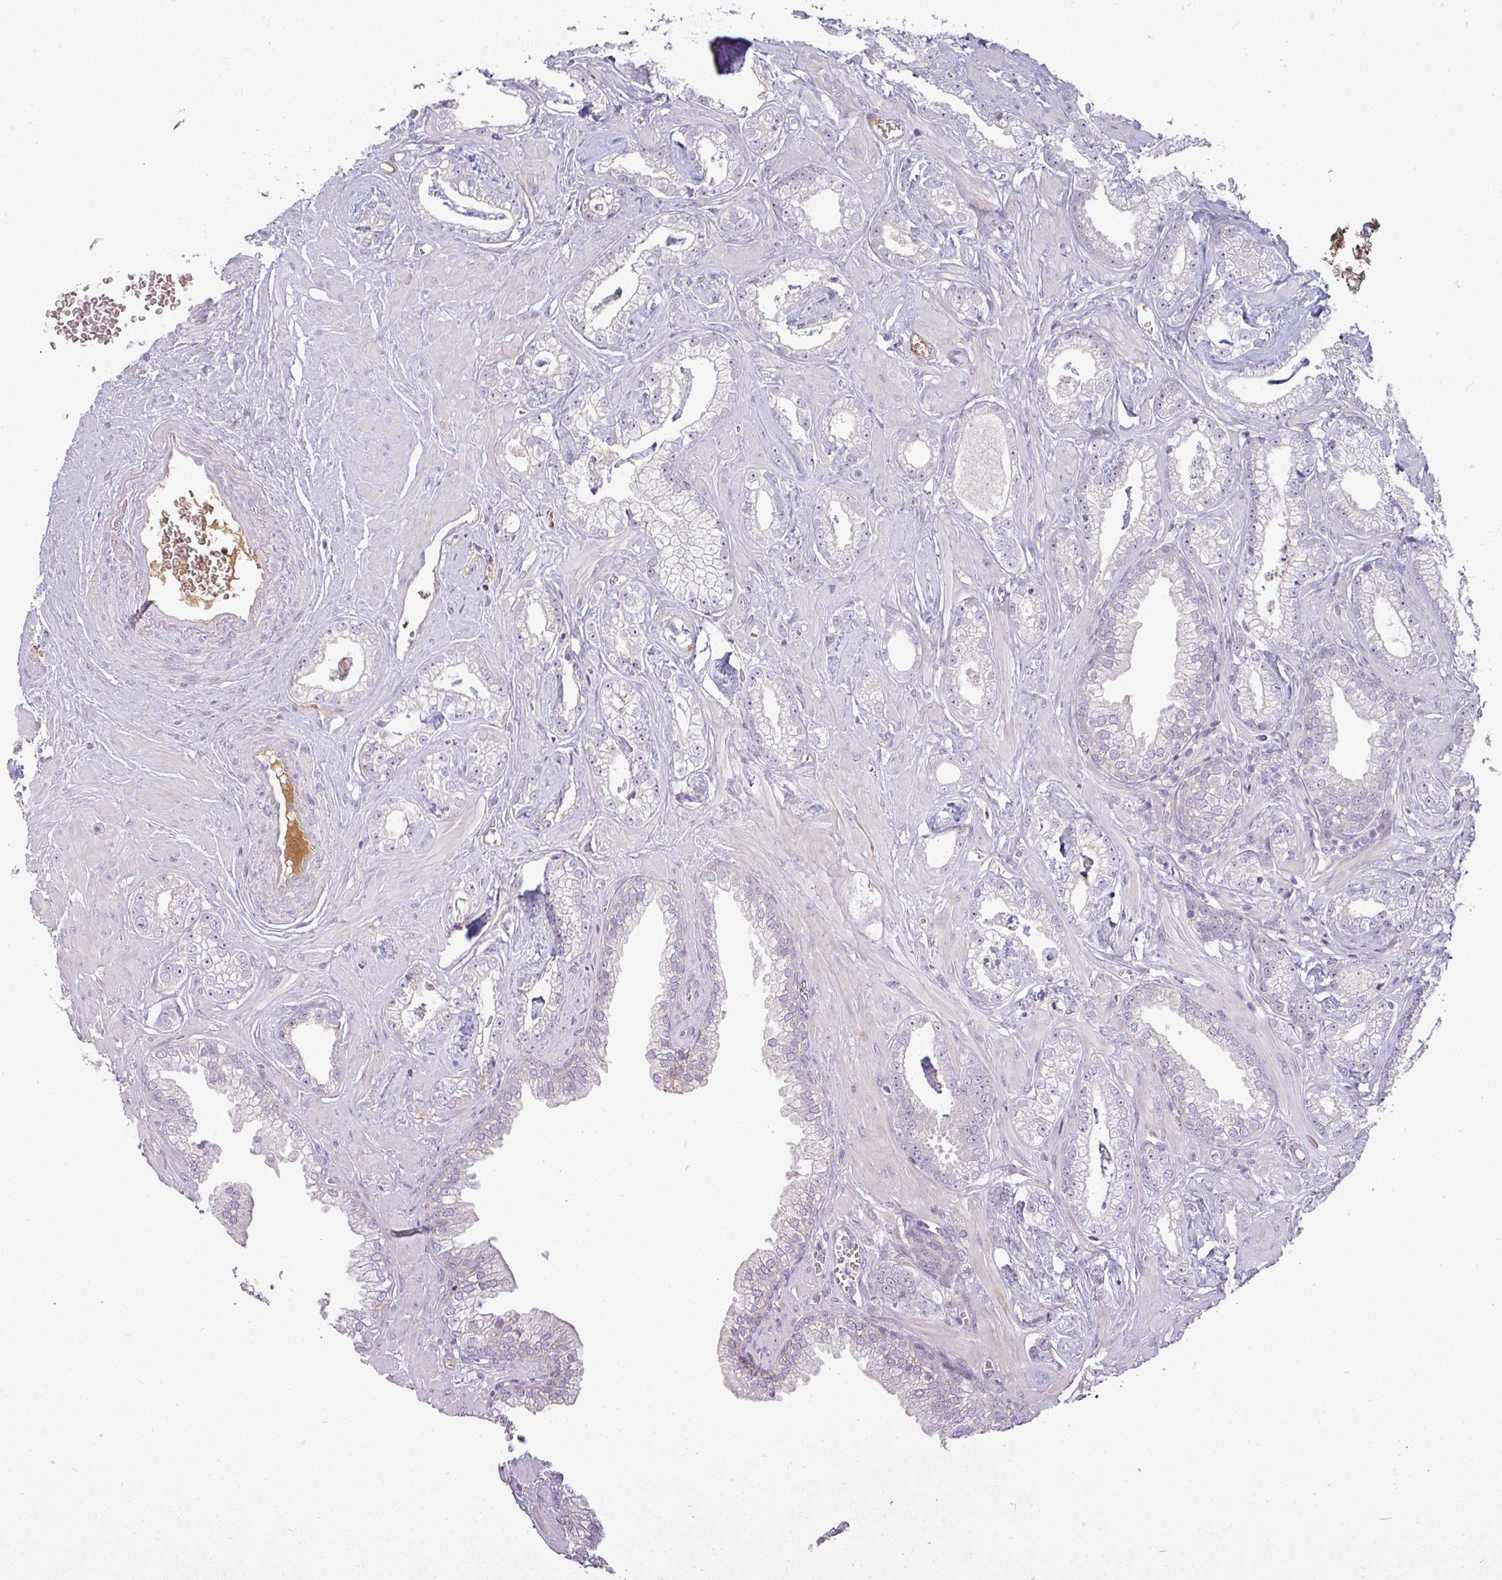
{"staining": {"intensity": "negative", "quantity": "none", "location": "none"}, "tissue": "prostate cancer", "cell_type": "Tumor cells", "image_type": "cancer", "snomed": [{"axis": "morphology", "description": "Adenocarcinoma, Low grade"}, {"axis": "topography", "description": "Prostate"}], "caption": "A photomicrograph of prostate cancer stained for a protein exhibits no brown staining in tumor cells.", "gene": "APOM", "patient": {"sex": "male", "age": 60}}